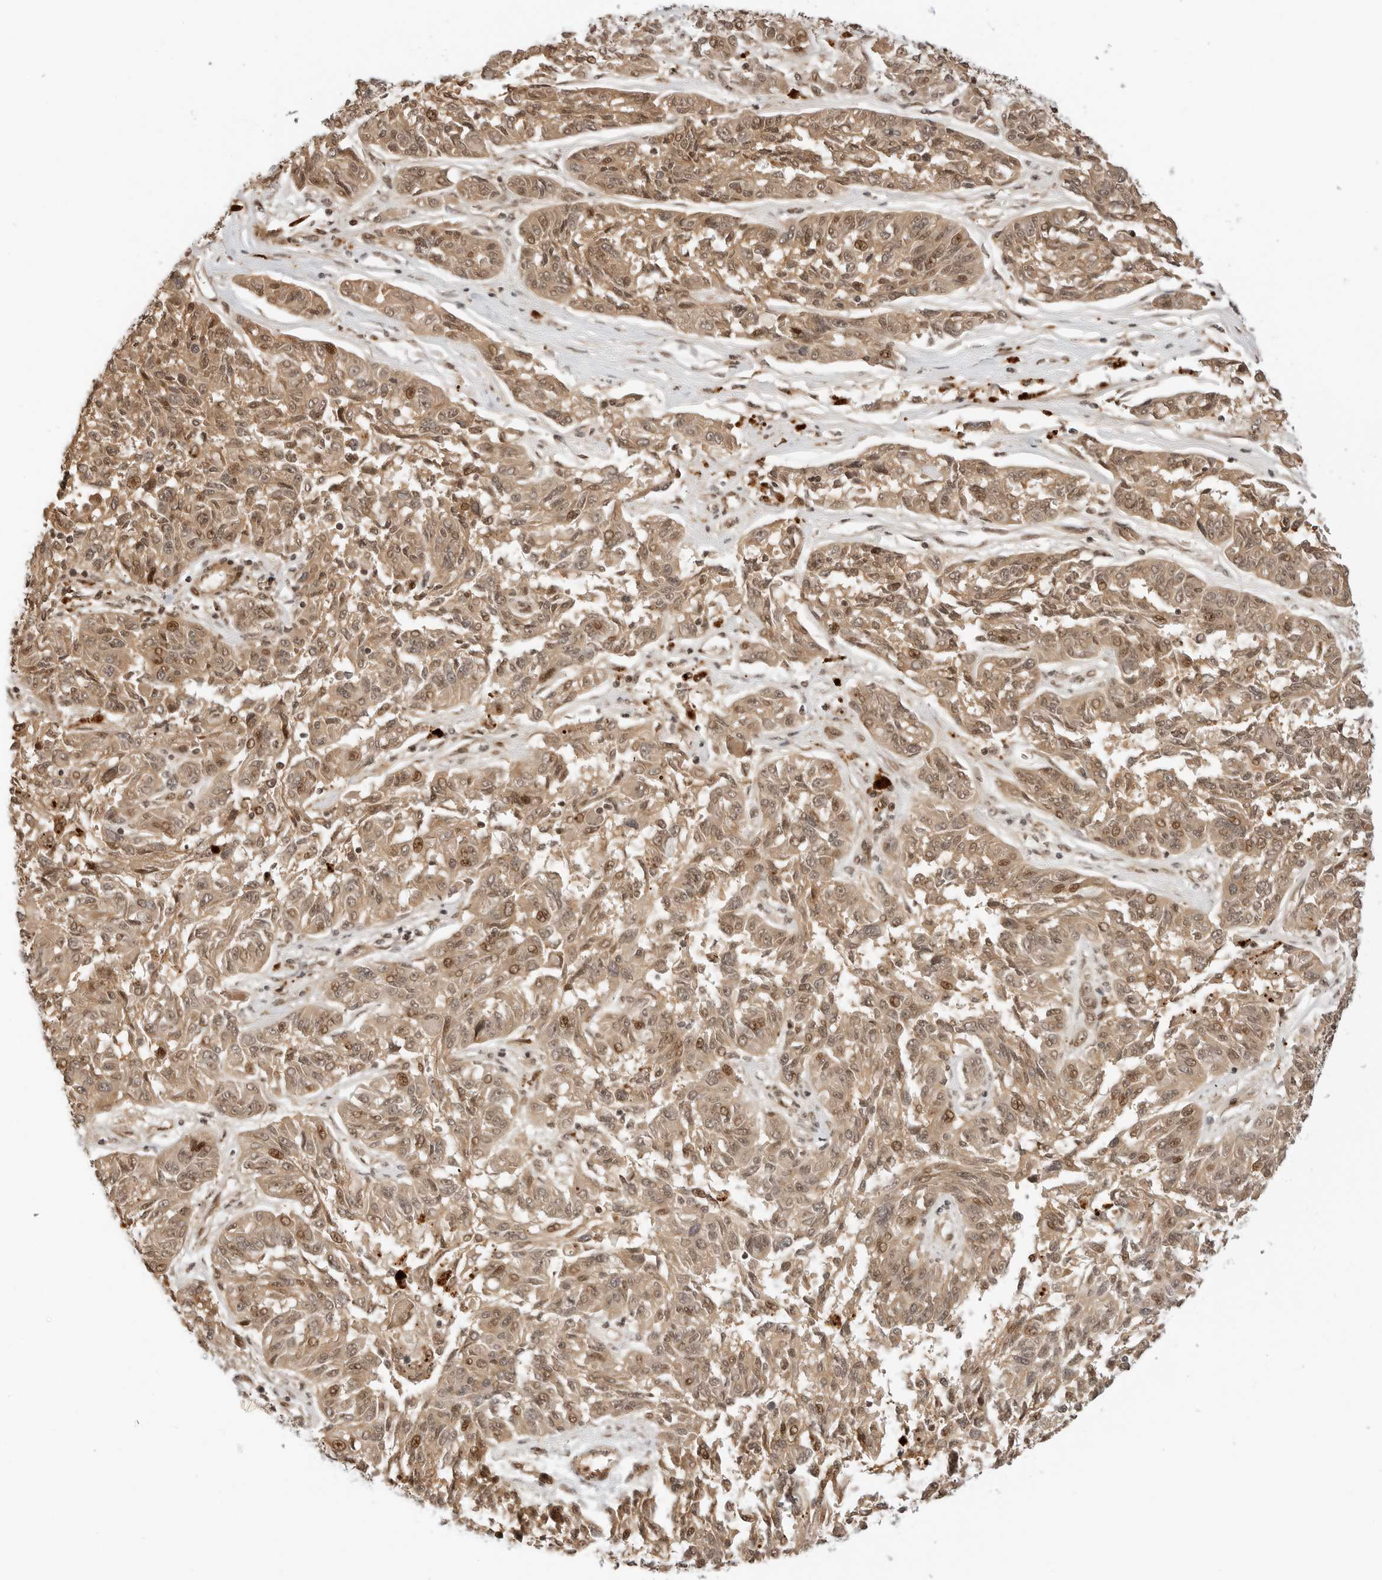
{"staining": {"intensity": "moderate", "quantity": ">75%", "location": "cytoplasmic/membranous,nuclear"}, "tissue": "melanoma", "cell_type": "Tumor cells", "image_type": "cancer", "snomed": [{"axis": "morphology", "description": "Malignant melanoma, NOS"}, {"axis": "topography", "description": "Skin"}], "caption": "Tumor cells reveal moderate cytoplasmic/membranous and nuclear positivity in approximately >75% of cells in malignant melanoma. (brown staining indicates protein expression, while blue staining denotes nuclei).", "gene": "GEM", "patient": {"sex": "male", "age": 53}}